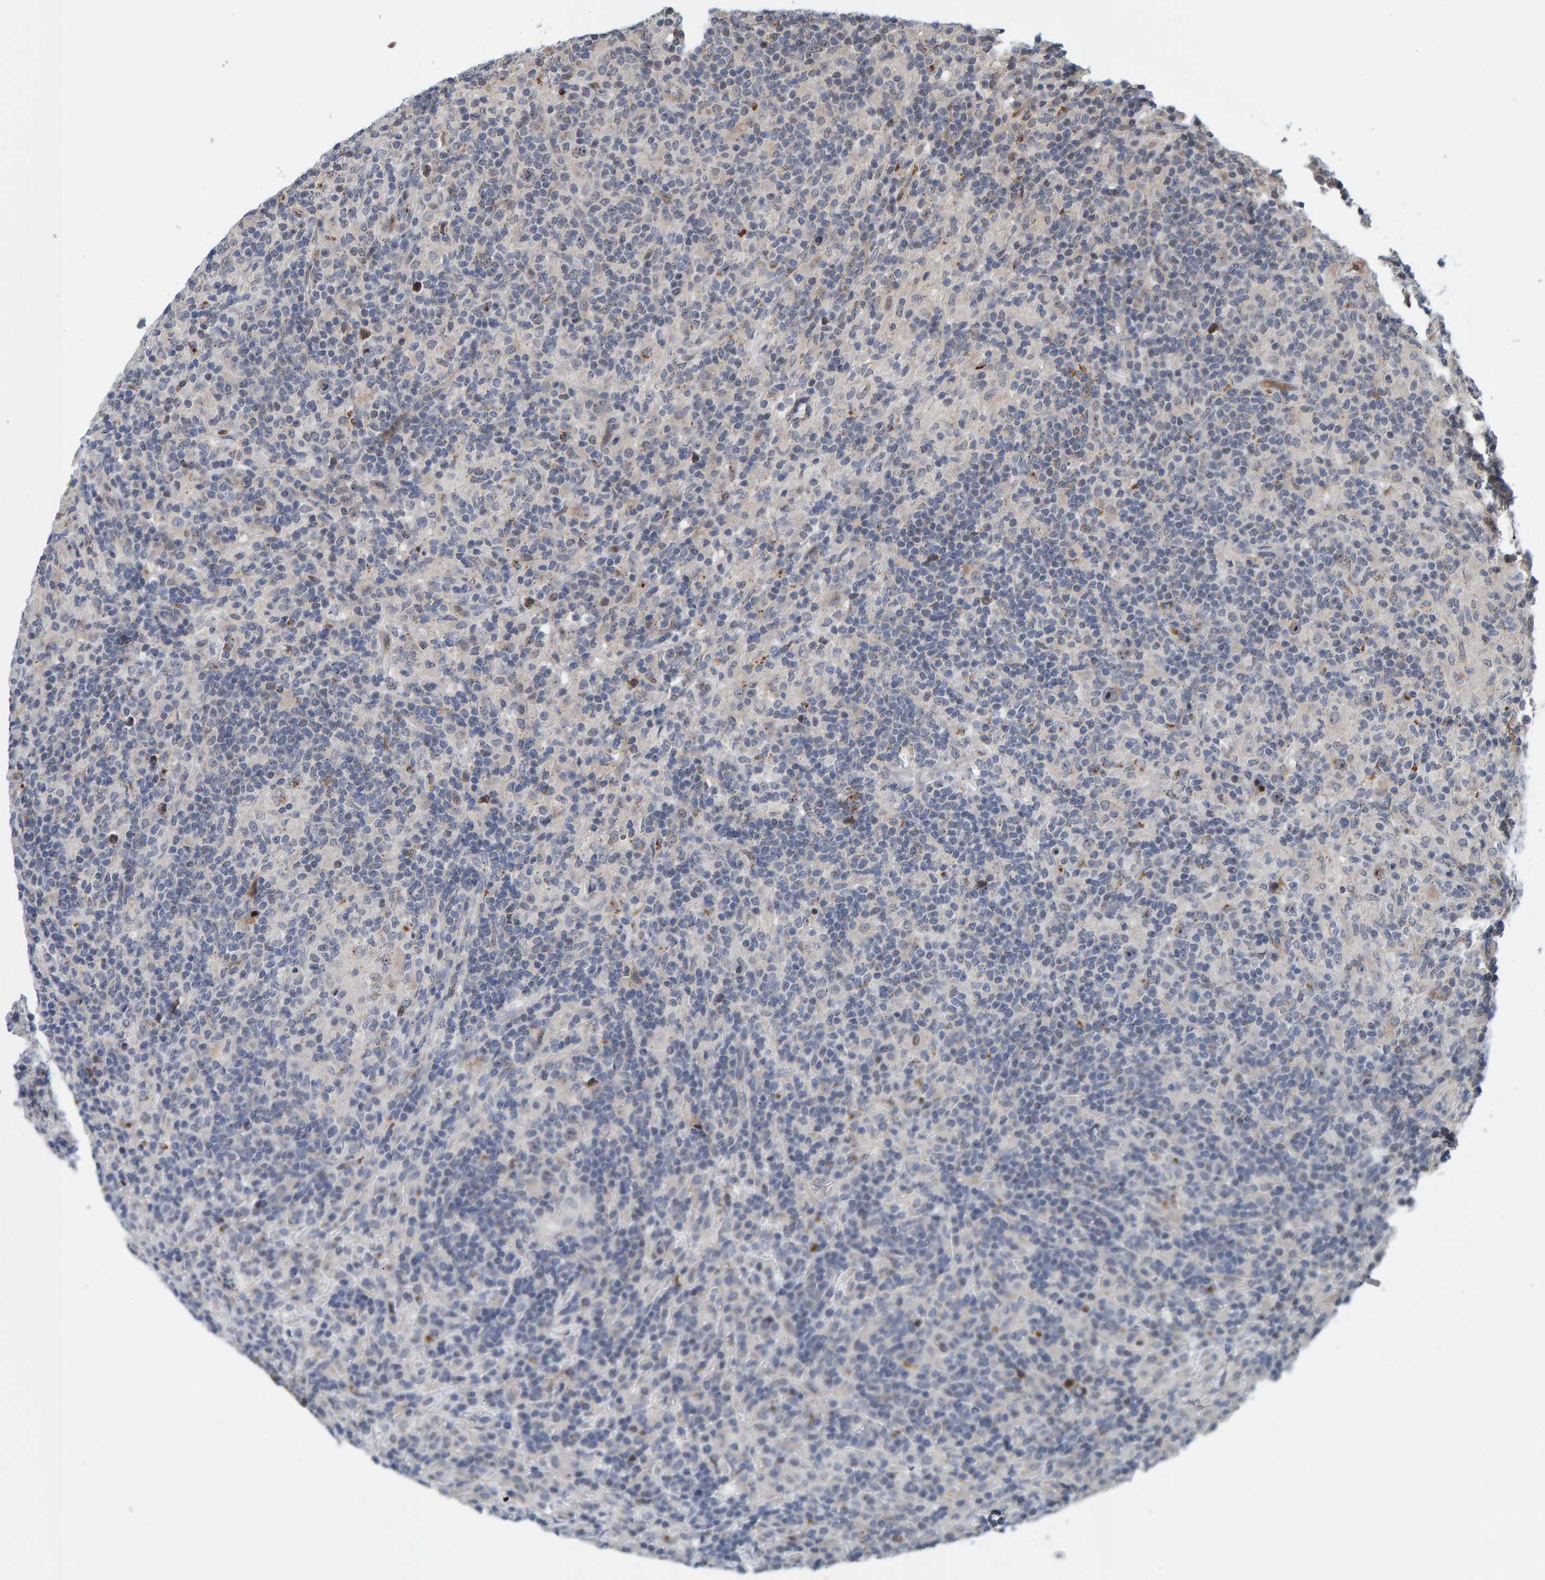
{"staining": {"intensity": "moderate", "quantity": "25%-75%", "location": "nuclear"}, "tissue": "lymphoma", "cell_type": "Tumor cells", "image_type": "cancer", "snomed": [{"axis": "morphology", "description": "Hodgkin's disease, NOS"}, {"axis": "topography", "description": "Lymph node"}], "caption": "Immunohistochemistry (IHC) image of Hodgkin's disease stained for a protein (brown), which reveals medium levels of moderate nuclear staining in about 25%-75% of tumor cells.", "gene": "CCDC25", "patient": {"sex": "male", "age": 70}}